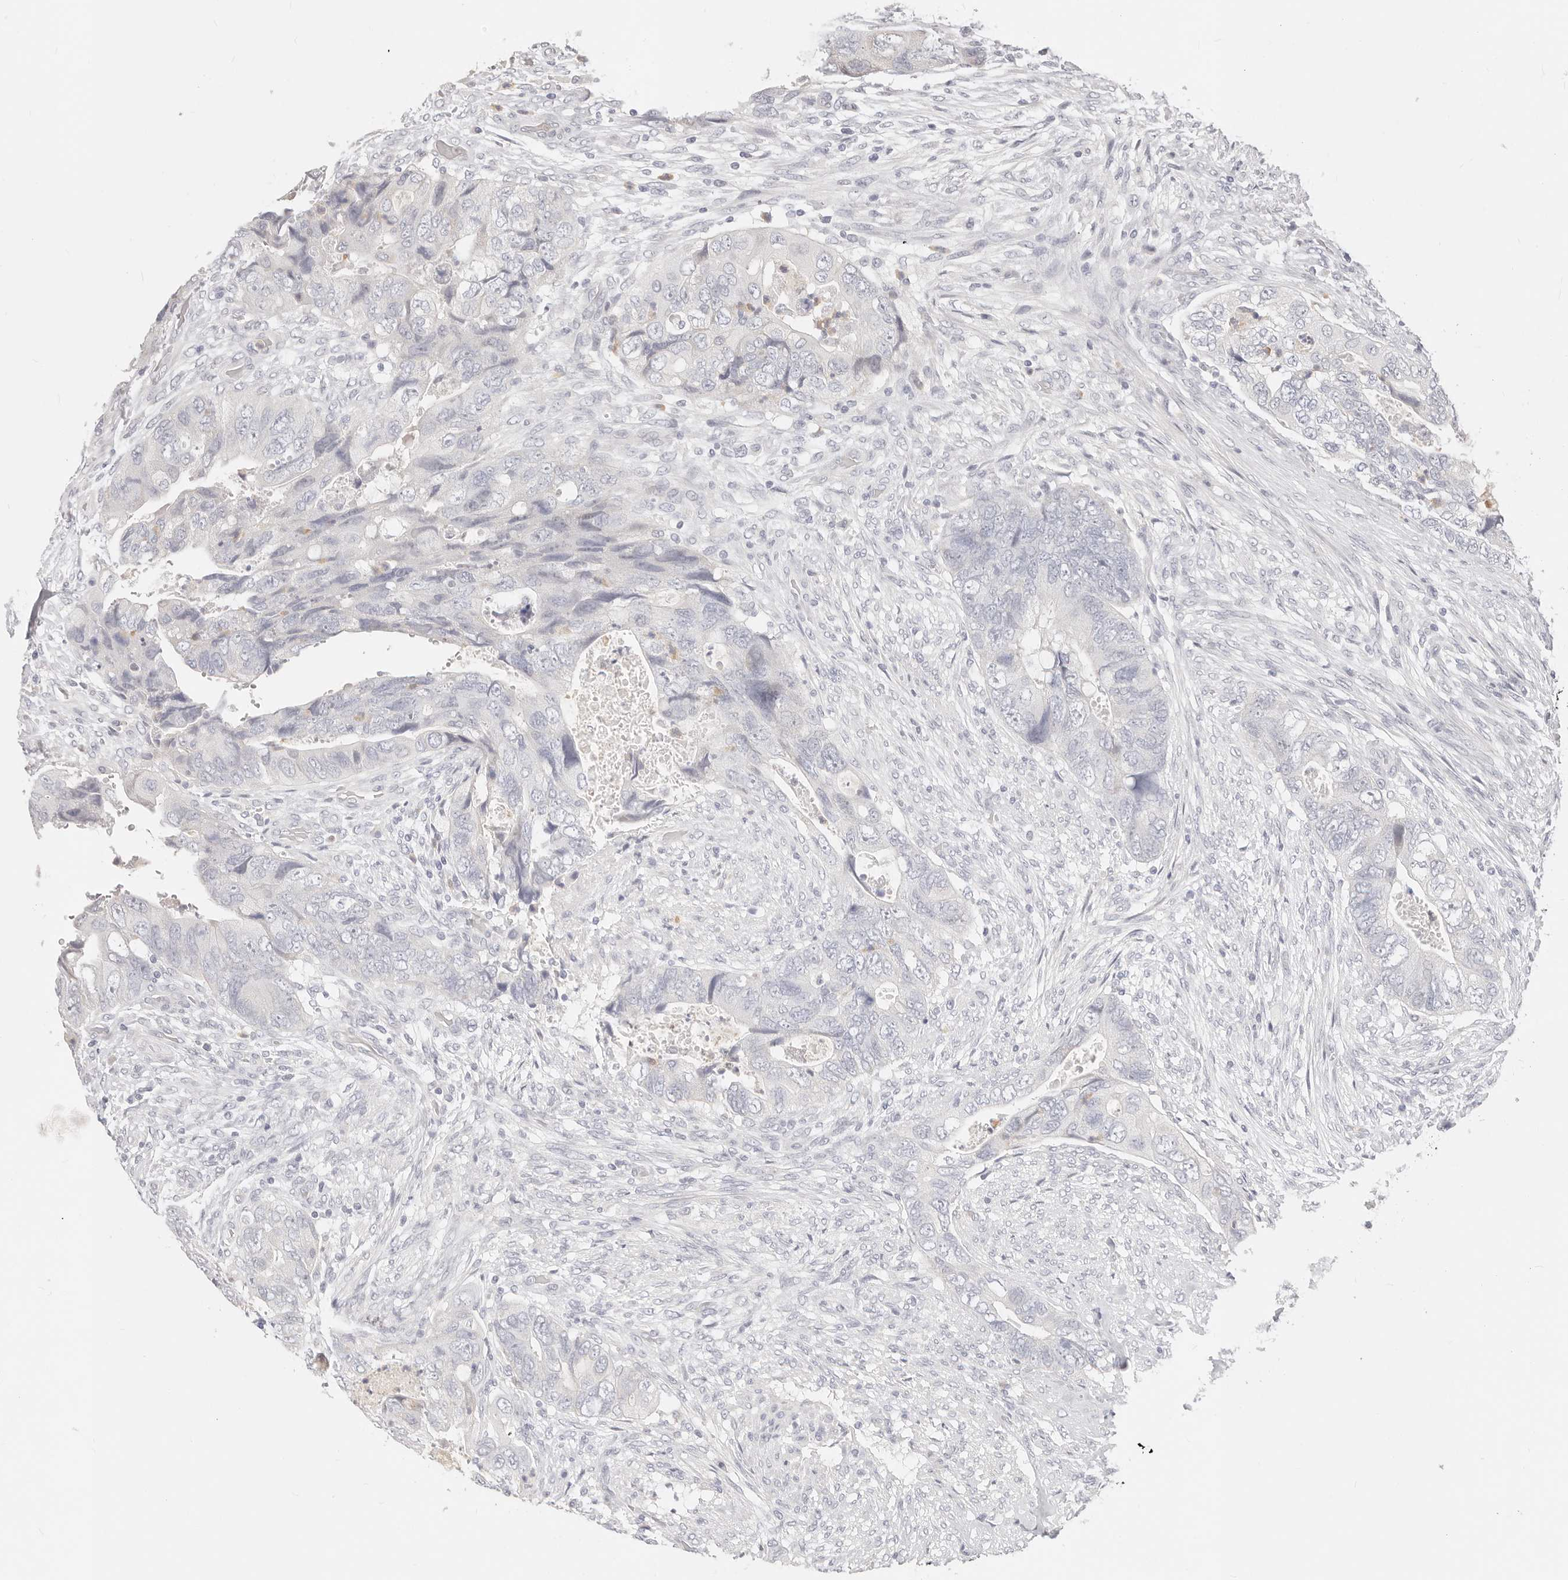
{"staining": {"intensity": "negative", "quantity": "none", "location": "none"}, "tissue": "colorectal cancer", "cell_type": "Tumor cells", "image_type": "cancer", "snomed": [{"axis": "morphology", "description": "Adenocarcinoma, NOS"}, {"axis": "topography", "description": "Rectum"}], "caption": "Histopathology image shows no significant protein expression in tumor cells of colorectal cancer (adenocarcinoma).", "gene": "ASCL1", "patient": {"sex": "male", "age": 63}}